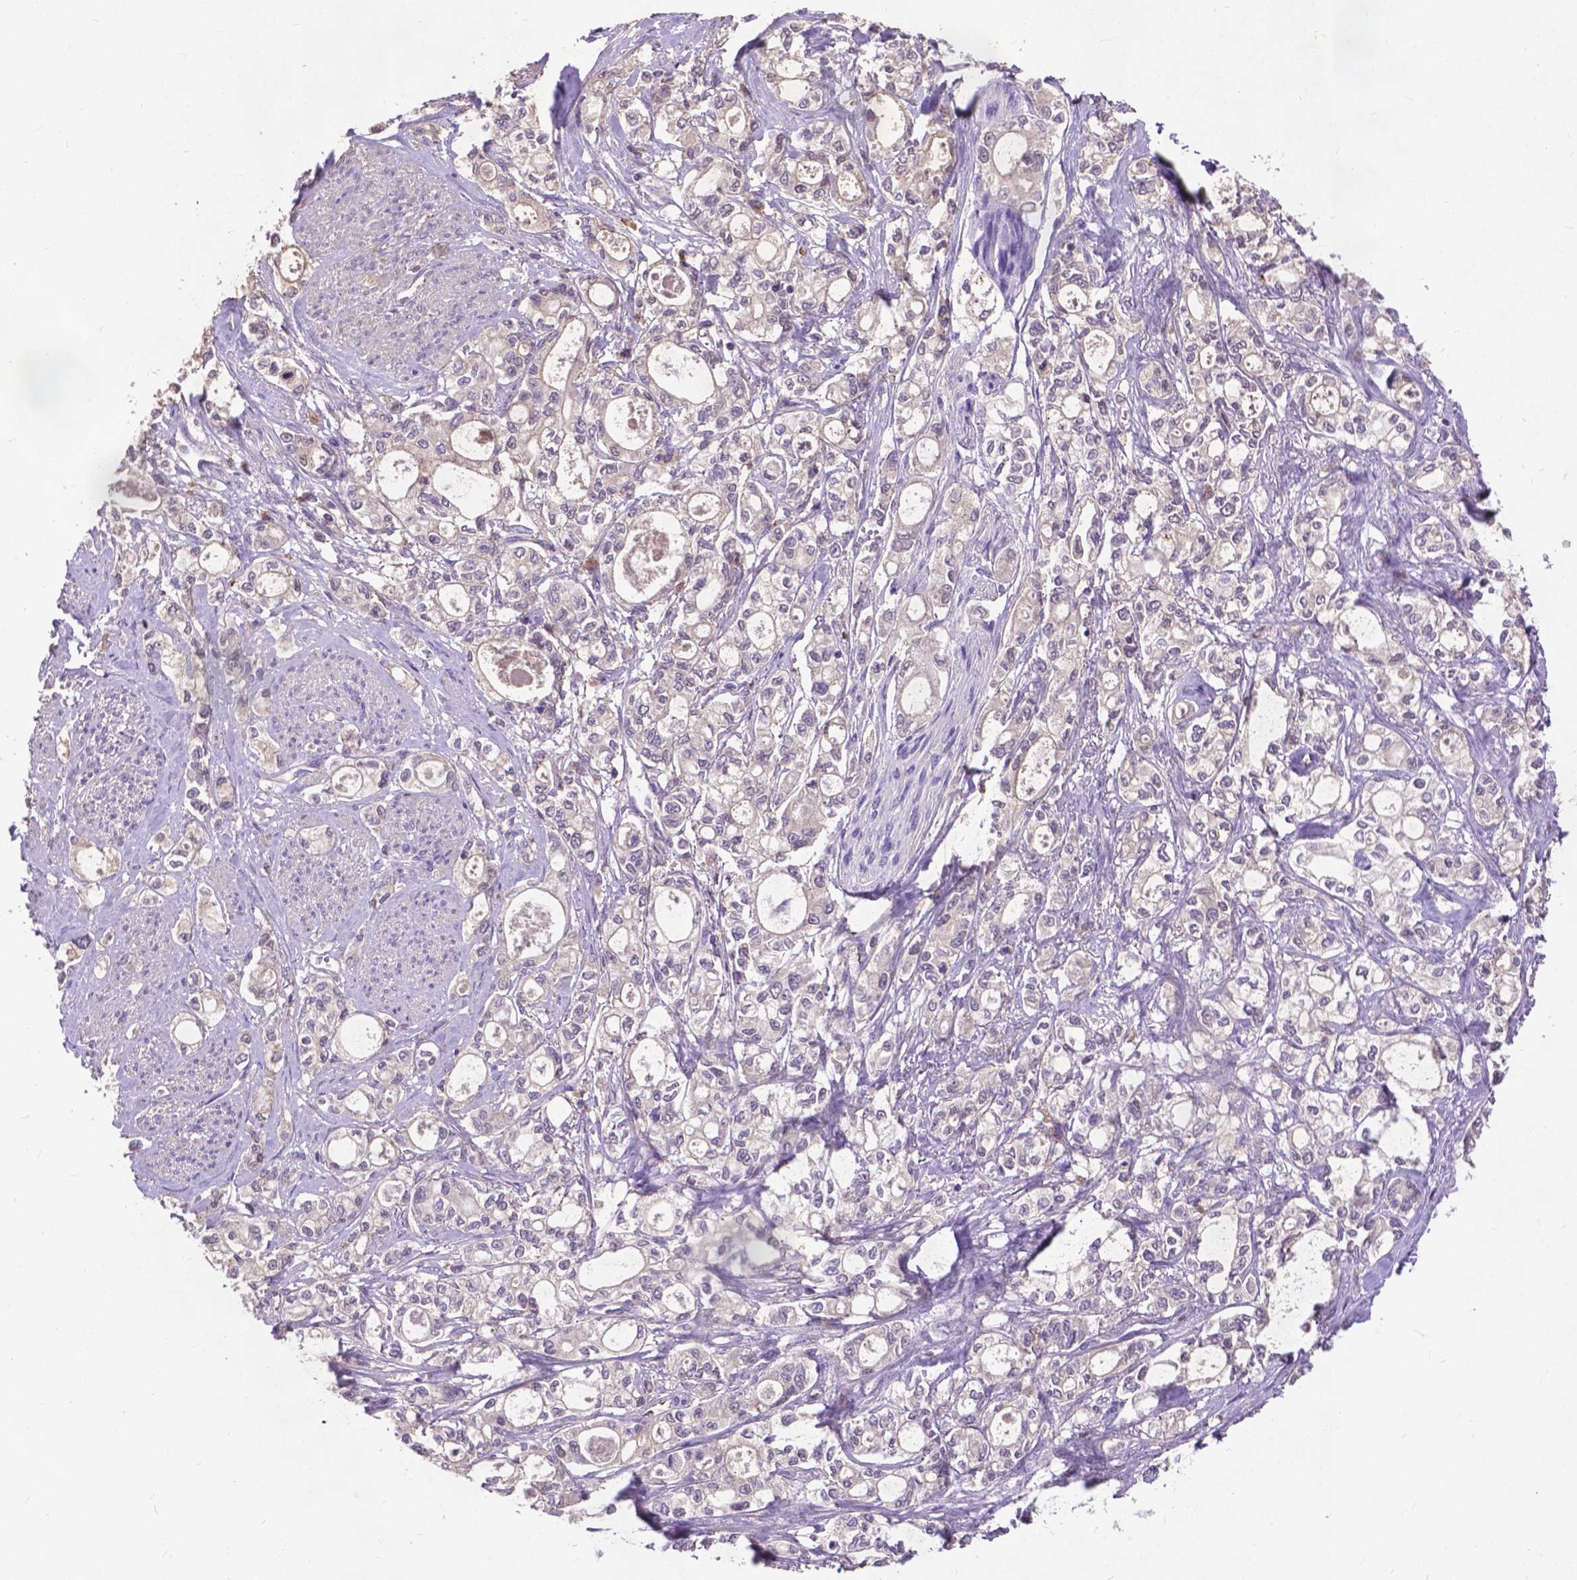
{"staining": {"intensity": "negative", "quantity": "none", "location": "none"}, "tissue": "stomach cancer", "cell_type": "Tumor cells", "image_type": "cancer", "snomed": [{"axis": "morphology", "description": "Adenocarcinoma, NOS"}, {"axis": "topography", "description": "Stomach"}], "caption": "The immunohistochemistry (IHC) micrograph has no significant expression in tumor cells of stomach adenocarcinoma tissue.", "gene": "ZNF337", "patient": {"sex": "male", "age": 63}}